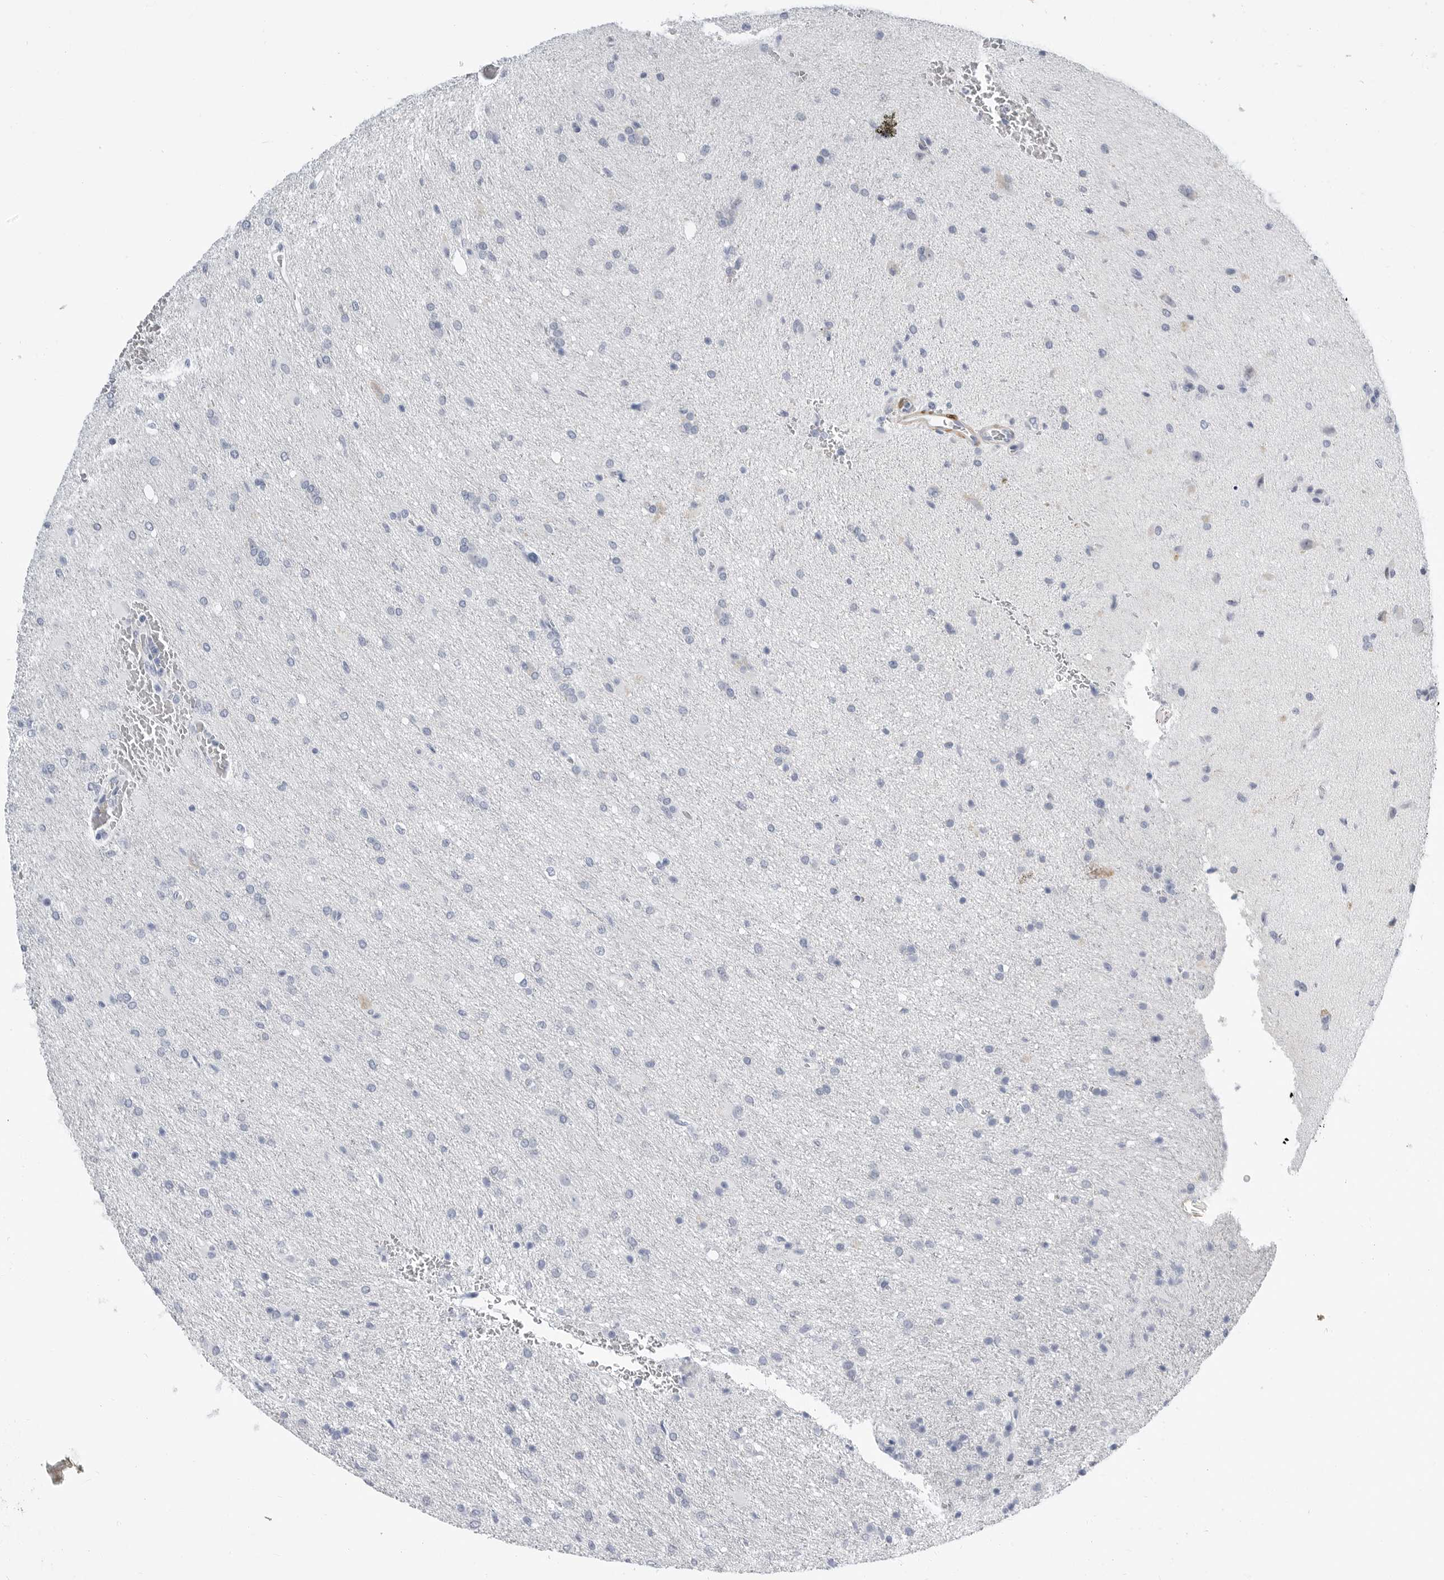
{"staining": {"intensity": "negative", "quantity": "none", "location": "none"}, "tissue": "glioma", "cell_type": "Tumor cells", "image_type": "cancer", "snomed": [{"axis": "morphology", "description": "Glioma, malignant, High grade"}, {"axis": "topography", "description": "Brain"}], "caption": "Tumor cells are negative for protein expression in human glioma. (Immunohistochemistry, brightfield microscopy, high magnification).", "gene": "PLN", "patient": {"sex": "female", "age": 57}}